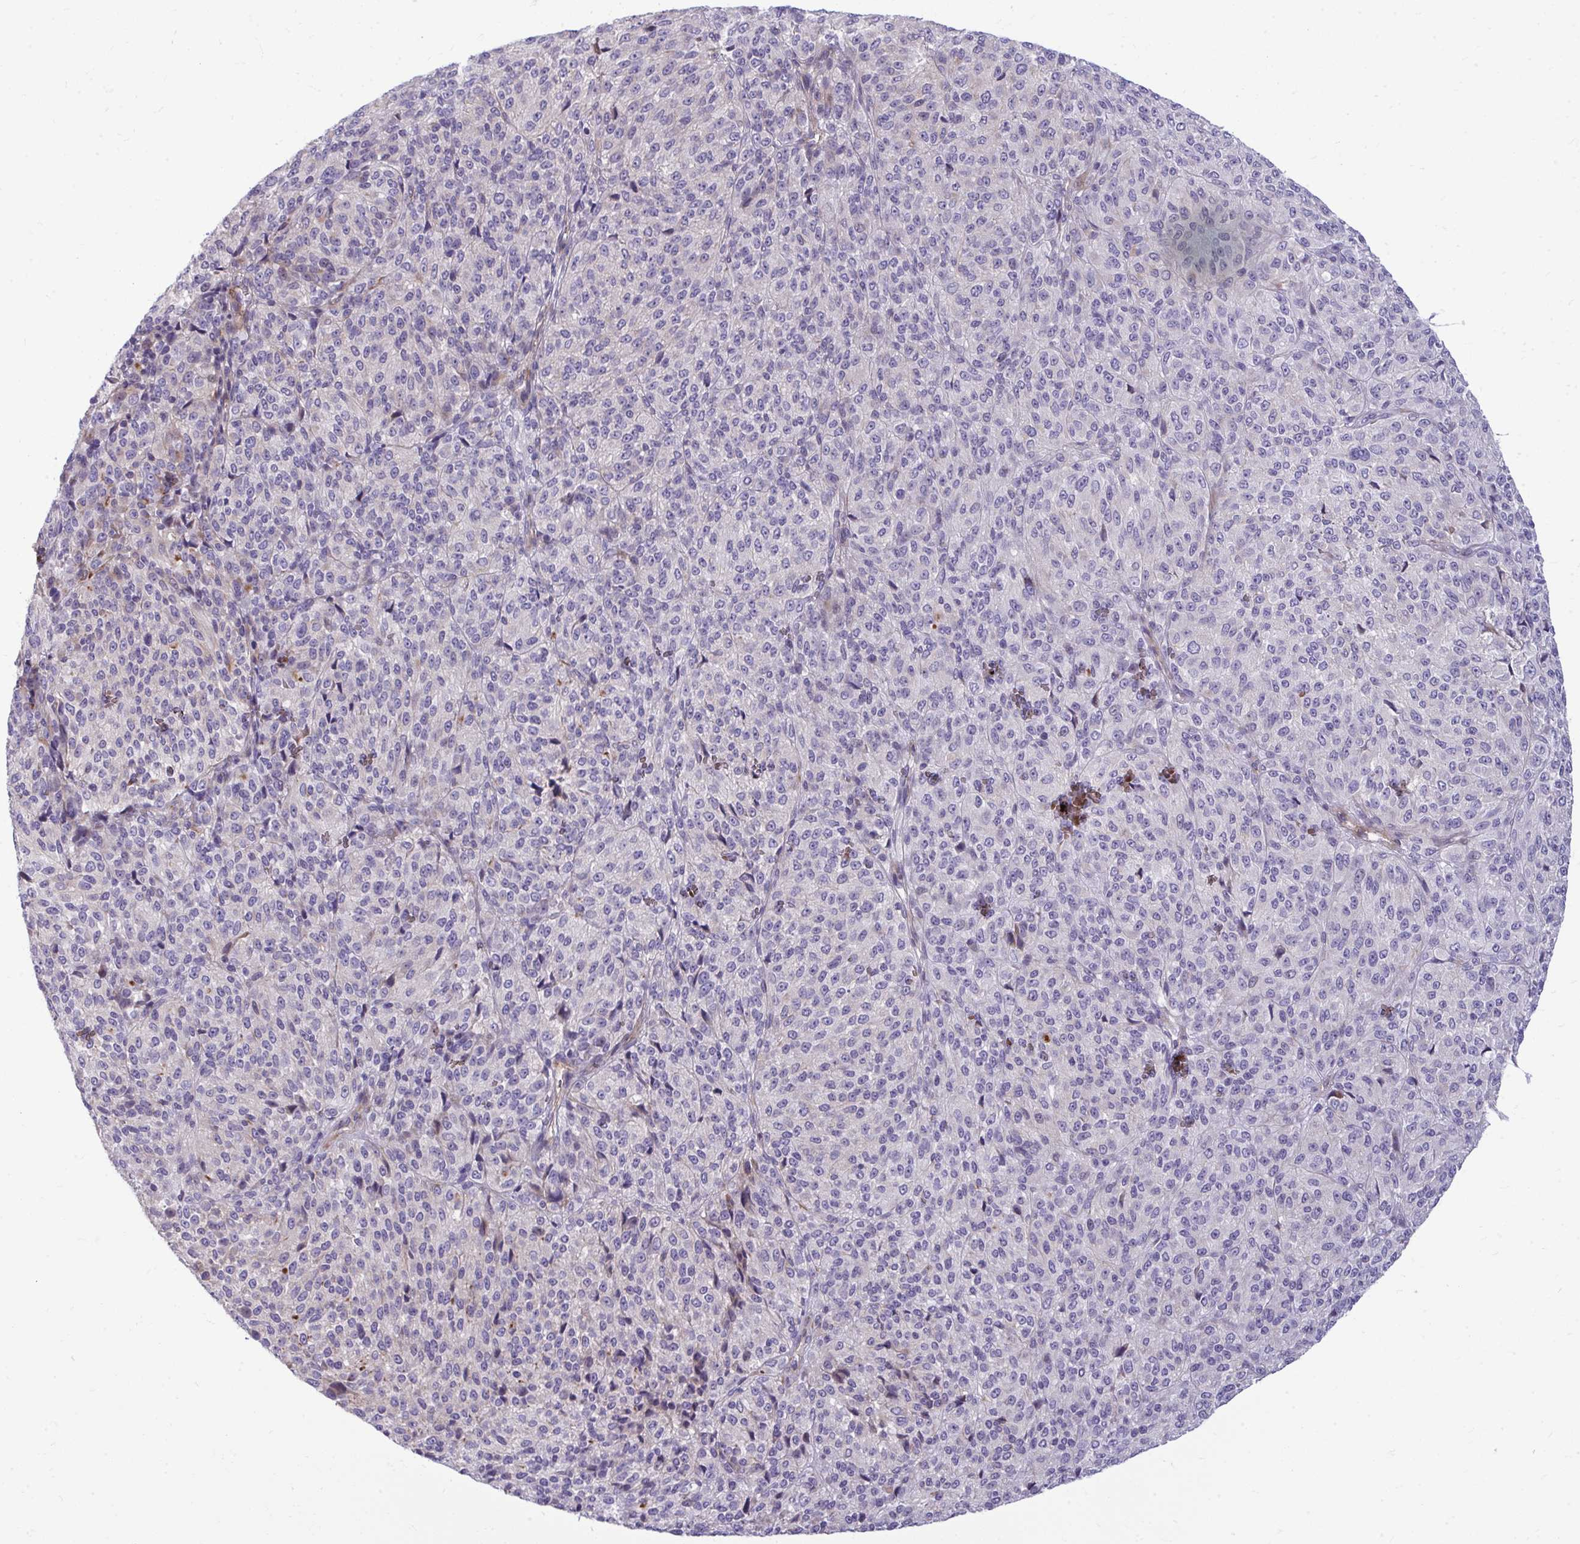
{"staining": {"intensity": "negative", "quantity": "none", "location": "none"}, "tissue": "melanoma", "cell_type": "Tumor cells", "image_type": "cancer", "snomed": [{"axis": "morphology", "description": "Malignant melanoma, Metastatic site"}, {"axis": "topography", "description": "Brain"}], "caption": "Immunohistochemistry (IHC) of melanoma exhibits no positivity in tumor cells. (Stains: DAB immunohistochemistry with hematoxylin counter stain, Microscopy: brightfield microscopy at high magnification).", "gene": "SLC14A1", "patient": {"sex": "female", "age": 56}}